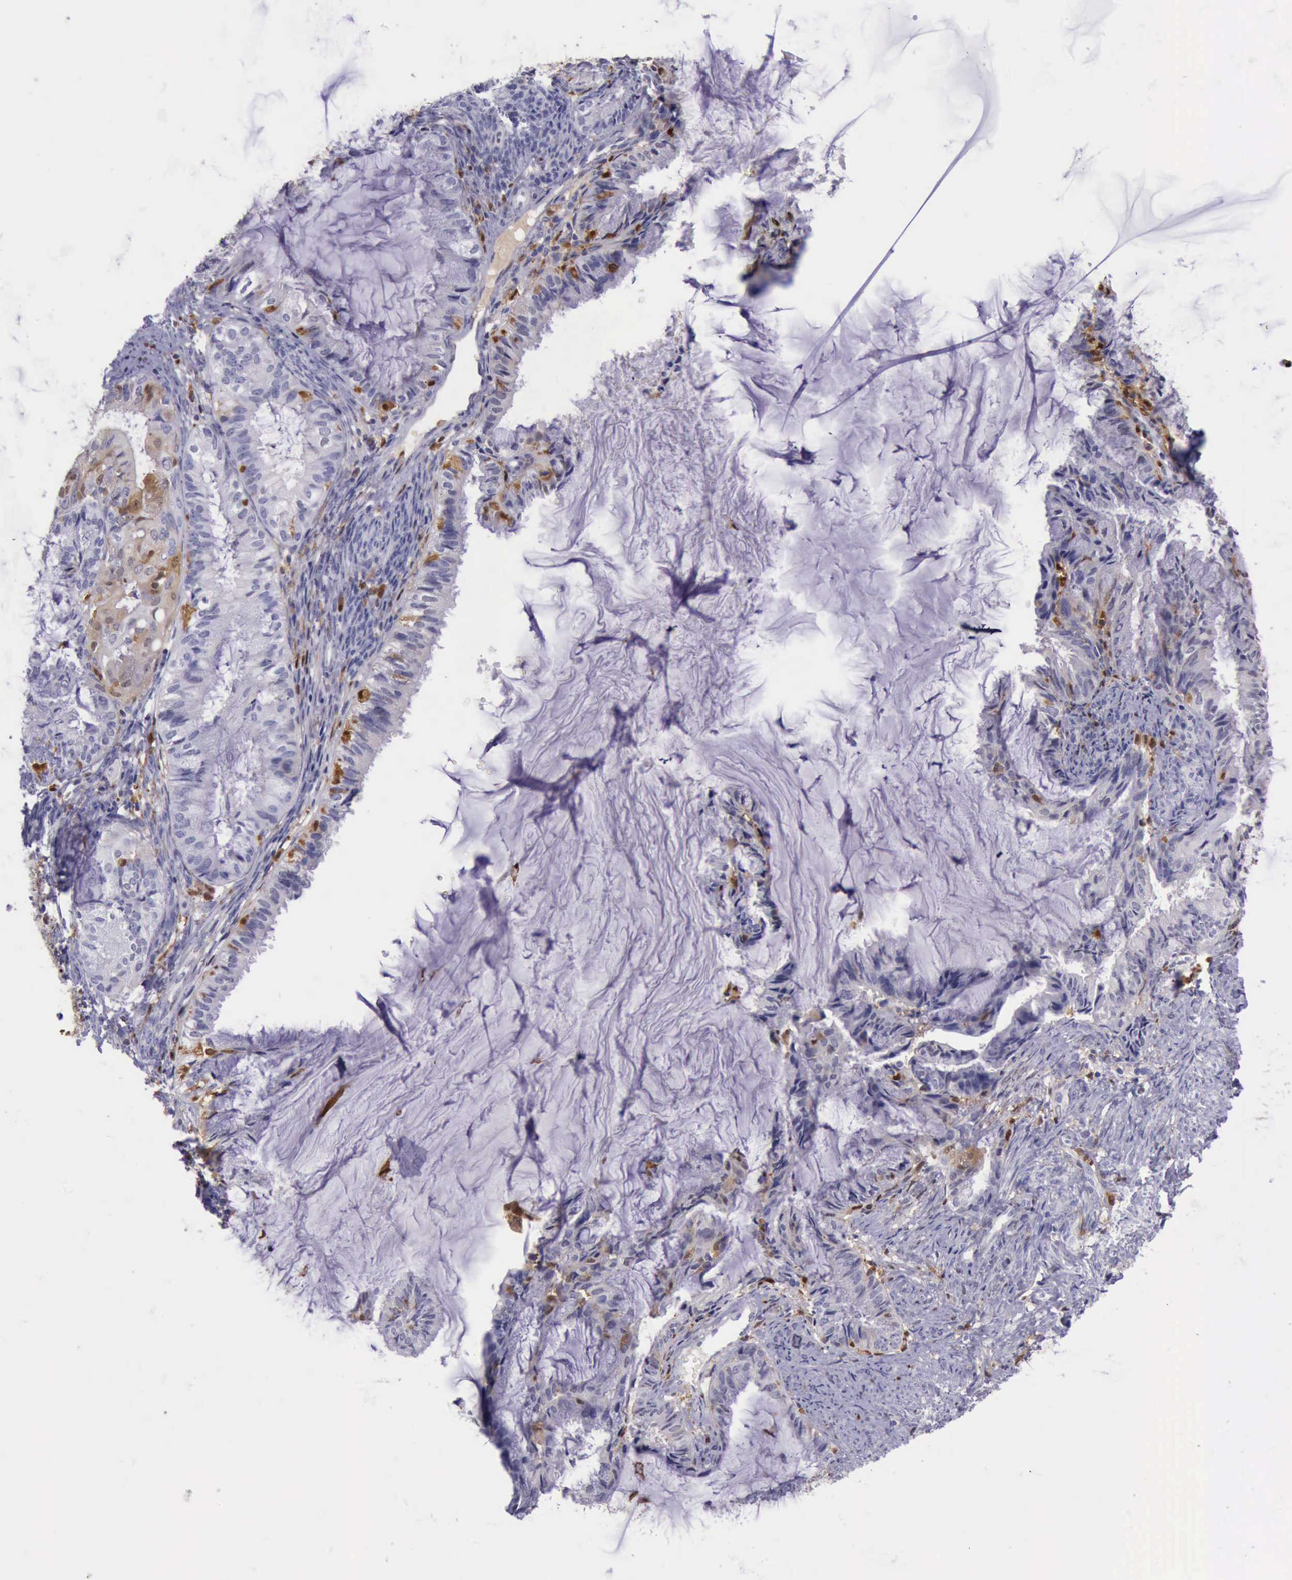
{"staining": {"intensity": "moderate", "quantity": "<25%", "location": "cytoplasmic/membranous,nuclear"}, "tissue": "endometrial cancer", "cell_type": "Tumor cells", "image_type": "cancer", "snomed": [{"axis": "morphology", "description": "Adenocarcinoma, NOS"}, {"axis": "topography", "description": "Endometrium"}], "caption": "Immunohistochemistry staining of endometrial adenocarcinoma, which reveals low levels of moderate cytoplasmic/membranous and nuclear expression in about <25% of tumor cells indicating moderate cytoplasmic/membranous and nuclear protein expression. The staining was performed using DAB (brown) for protein detection and nuclei were counterstained in hematoxylin (blue).", "gene": "TYMP", "patient": {"sex": "female", "age": 86}}